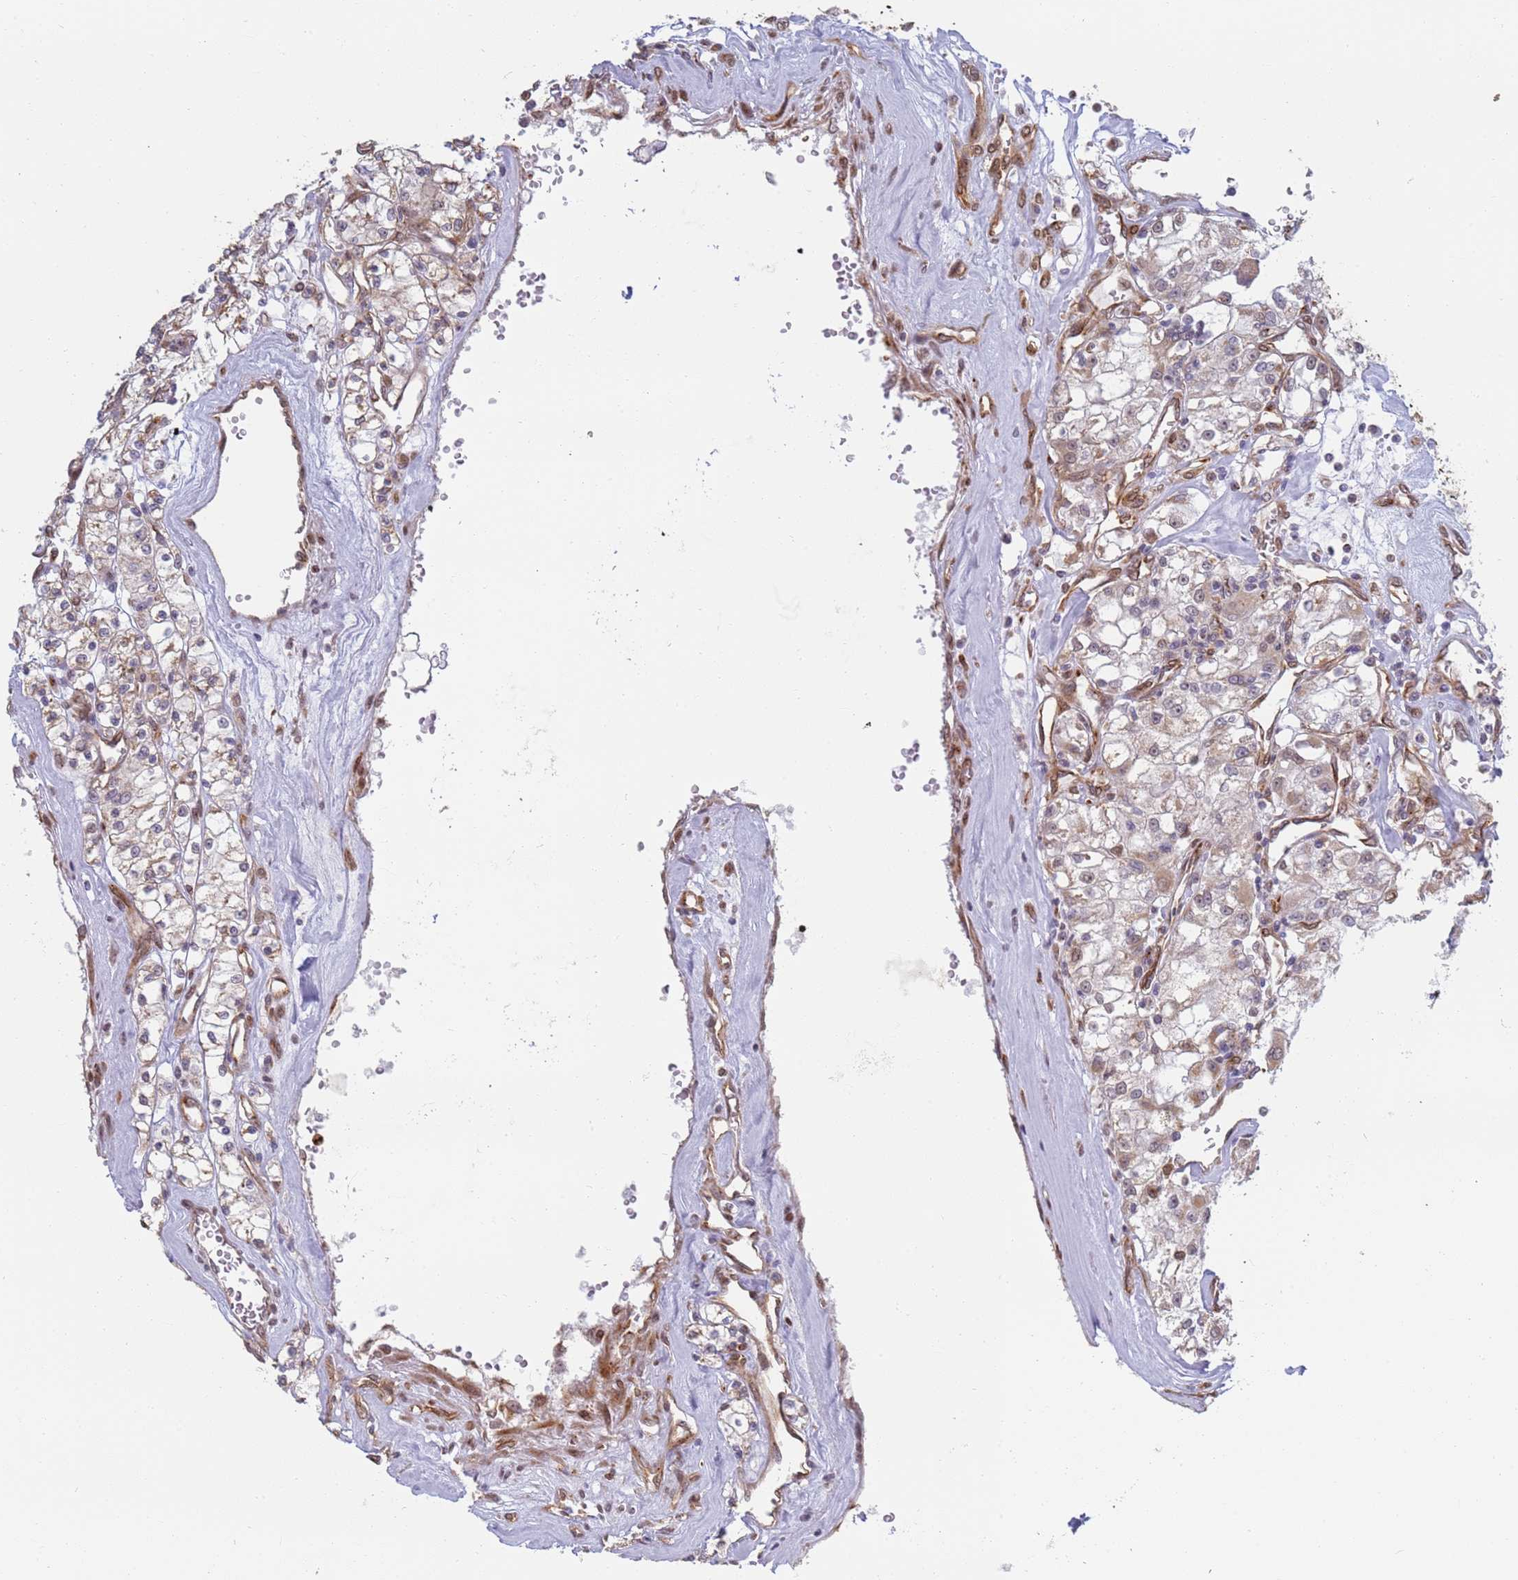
{"staining": {"intensity": "weak", "quantity": "25%-75%", "location": "cytoplasmic/membranous"}, "tissue": "renal cancer", "cell_type": "Tumor cells", "image_type": "cancer", "snomed": [{"axis": "morphology", "description": "Adenocarcinoma, NOS"}, {"axis": "topography", "description": "Kidney"}], "caption": "Immunohistochemical staining of human renal adenocarcinoma demonstrates low levels of weak cytoplasmic/membranous expression in approximately 25%-75% of tumor cells. Using DAB (brown) and hematoxylin (blue) stains, captured at high magnification using brightfield microscopy.", "gene": "CEP170", "patient": {"sex": "female", "age": 59}}